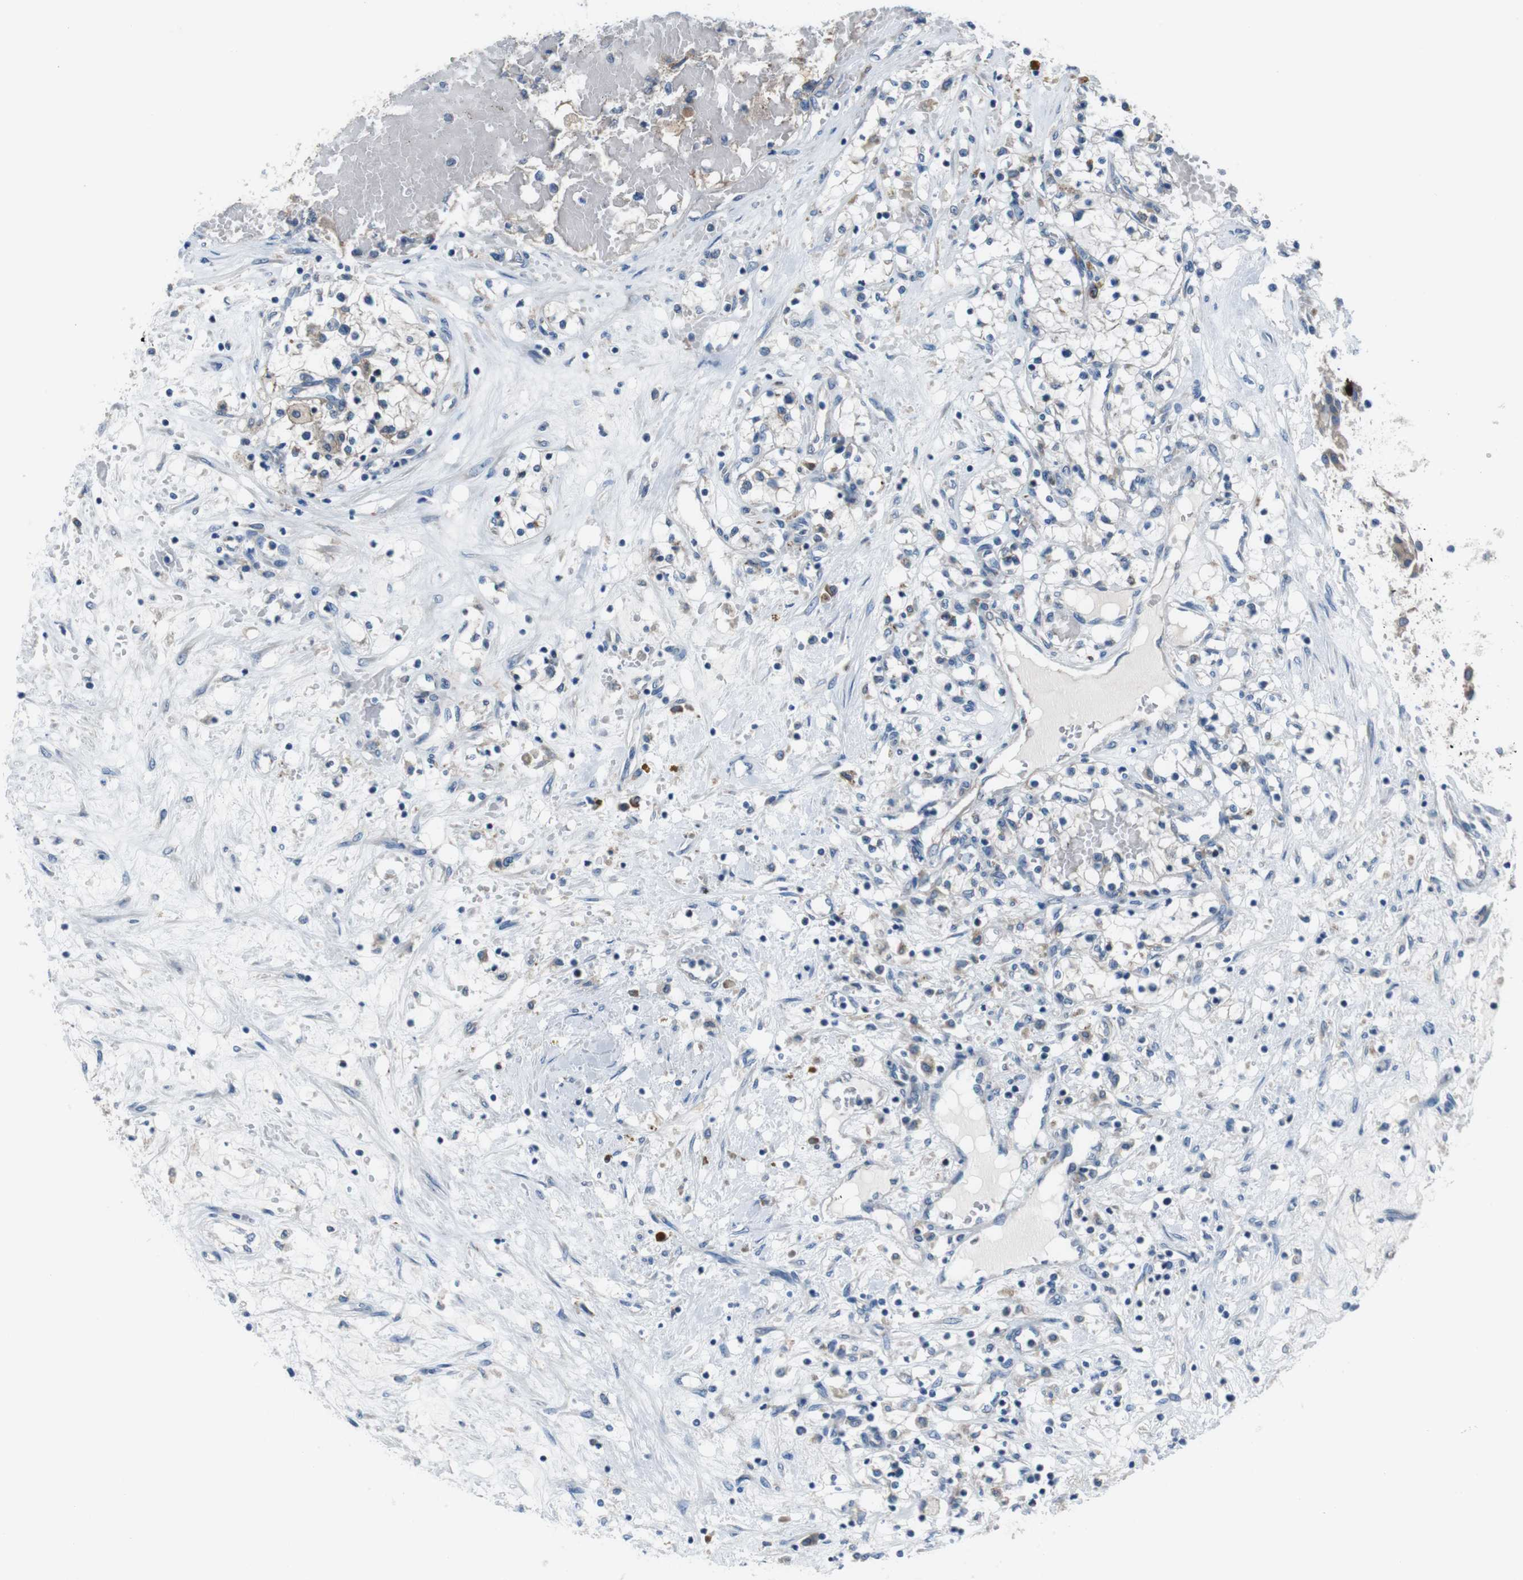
{"staining": {"intensity": "negative", "quantity": "none", "location": "none"}, "tissue": "renal cancer", "cell_type": "Tumor cells", "image_type": "cancer", "snomed": [{"axis": "morphology", "description": "Adenocarcinoma, NOS"}, {"axis": "topography", "description": "Kidney"}], "caption": "This photomicrograph is of renal cancer (adenocarcinoma) stained with immunohistochemistry (IHC) to label a protein in brown with the nuclei are counter-stained blue. There is no positivity in tumor cells.", "gene": "CDH22", "patient": {"sex": "male", "age": 68}}